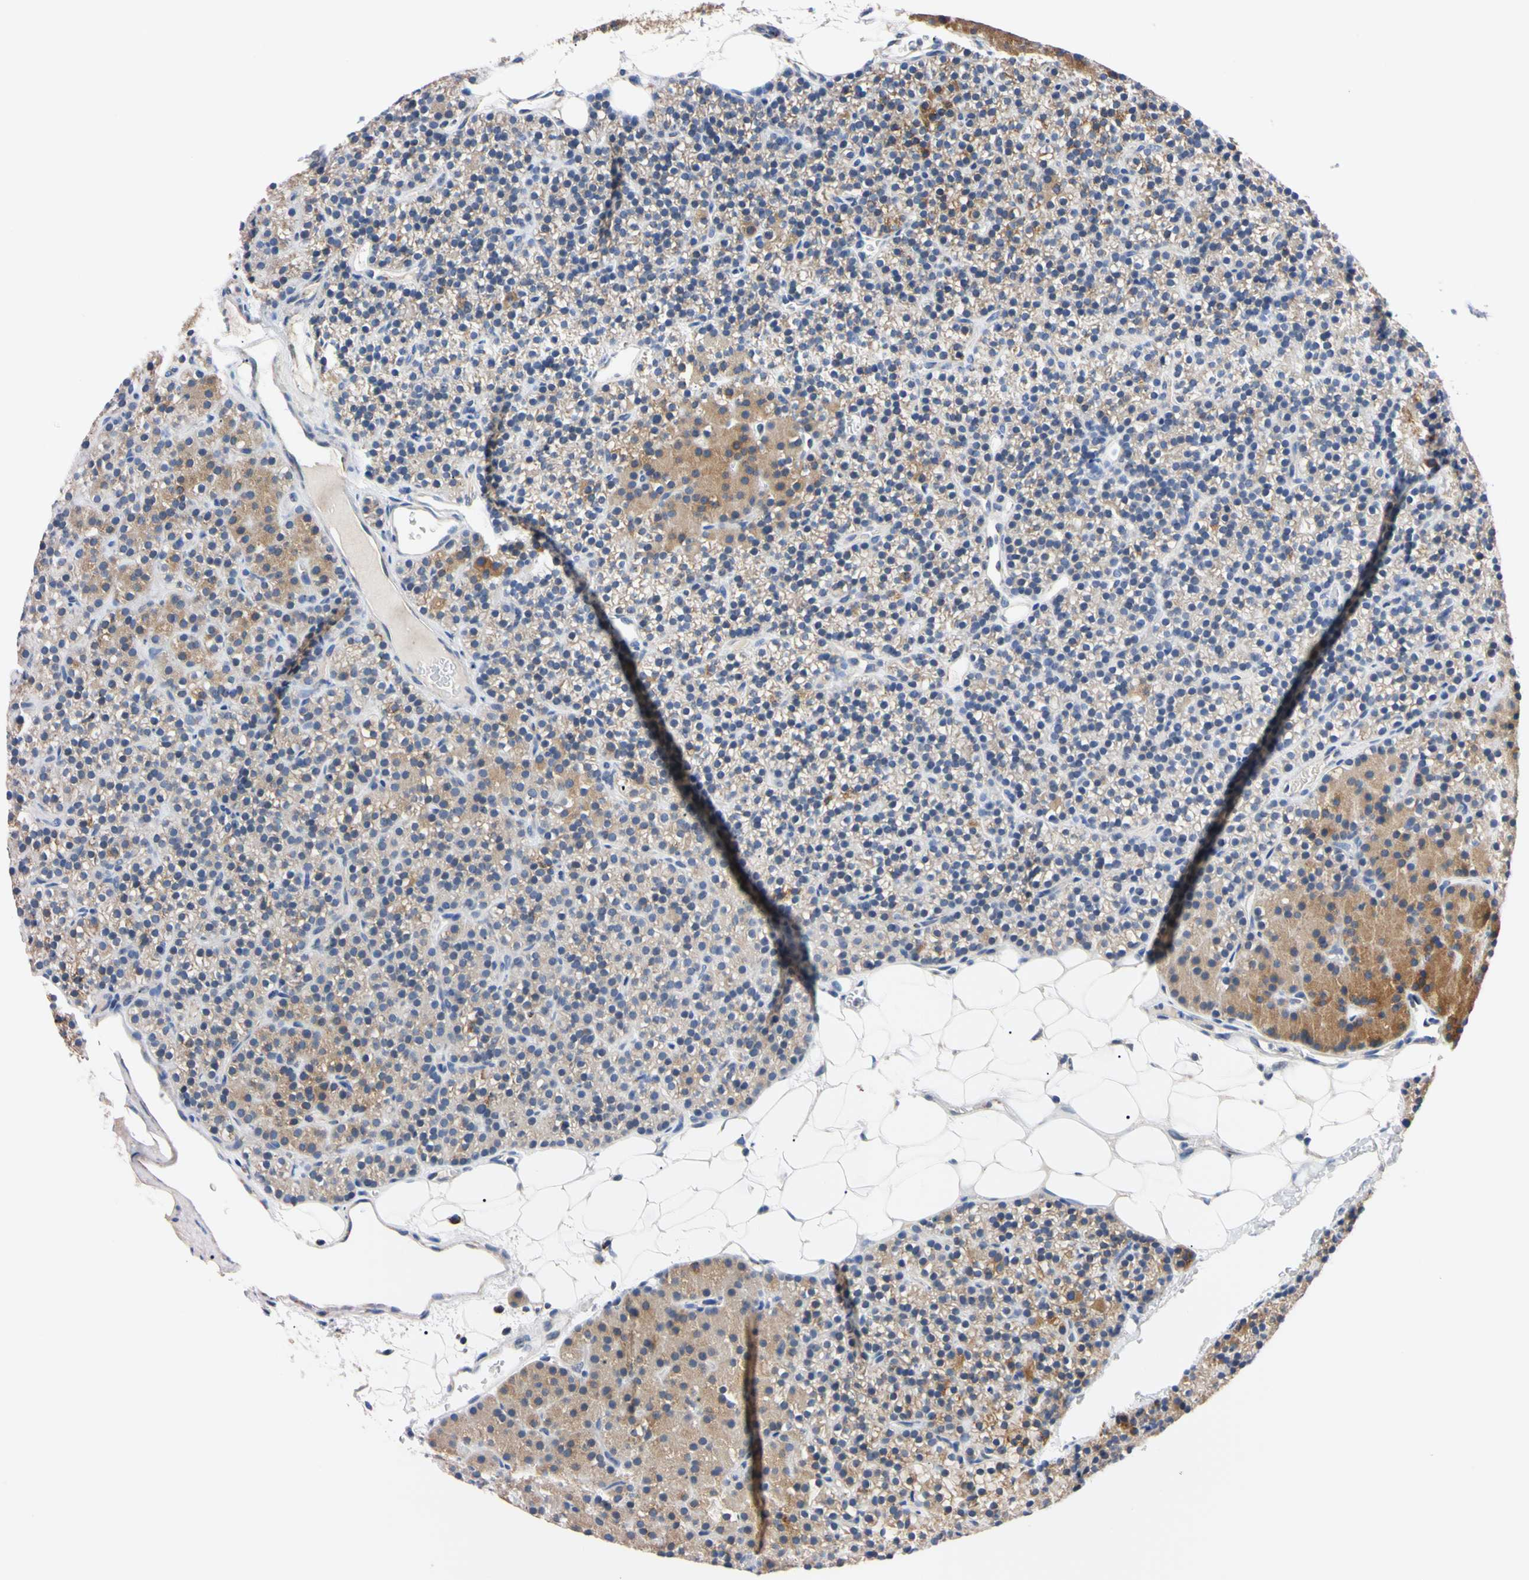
{"staining": {"intensity": "moderate", "quantity": ">75%", "location": "cytoplasmic/membranous"}, "tissue": "parathyroid gland", "cell_type": "Glandular cells", "image_type": "normal", "snomed": [{"axis": "morphology", "description": "Normal tissue, NOS"}, {"axis": "morphology", "description": "Hyperplasia, NOS"}, {"axis": "topography", "description": "Parathyroid gland"}], "caption": "About >75% of glandular cells in normal parathyroid gland display moderate cytoplasmic/membranous protein positivity as visualized by brown immunohistochemical staining.", "gene": "CLPP", "patient": {"sex": "male", "age": 44}}